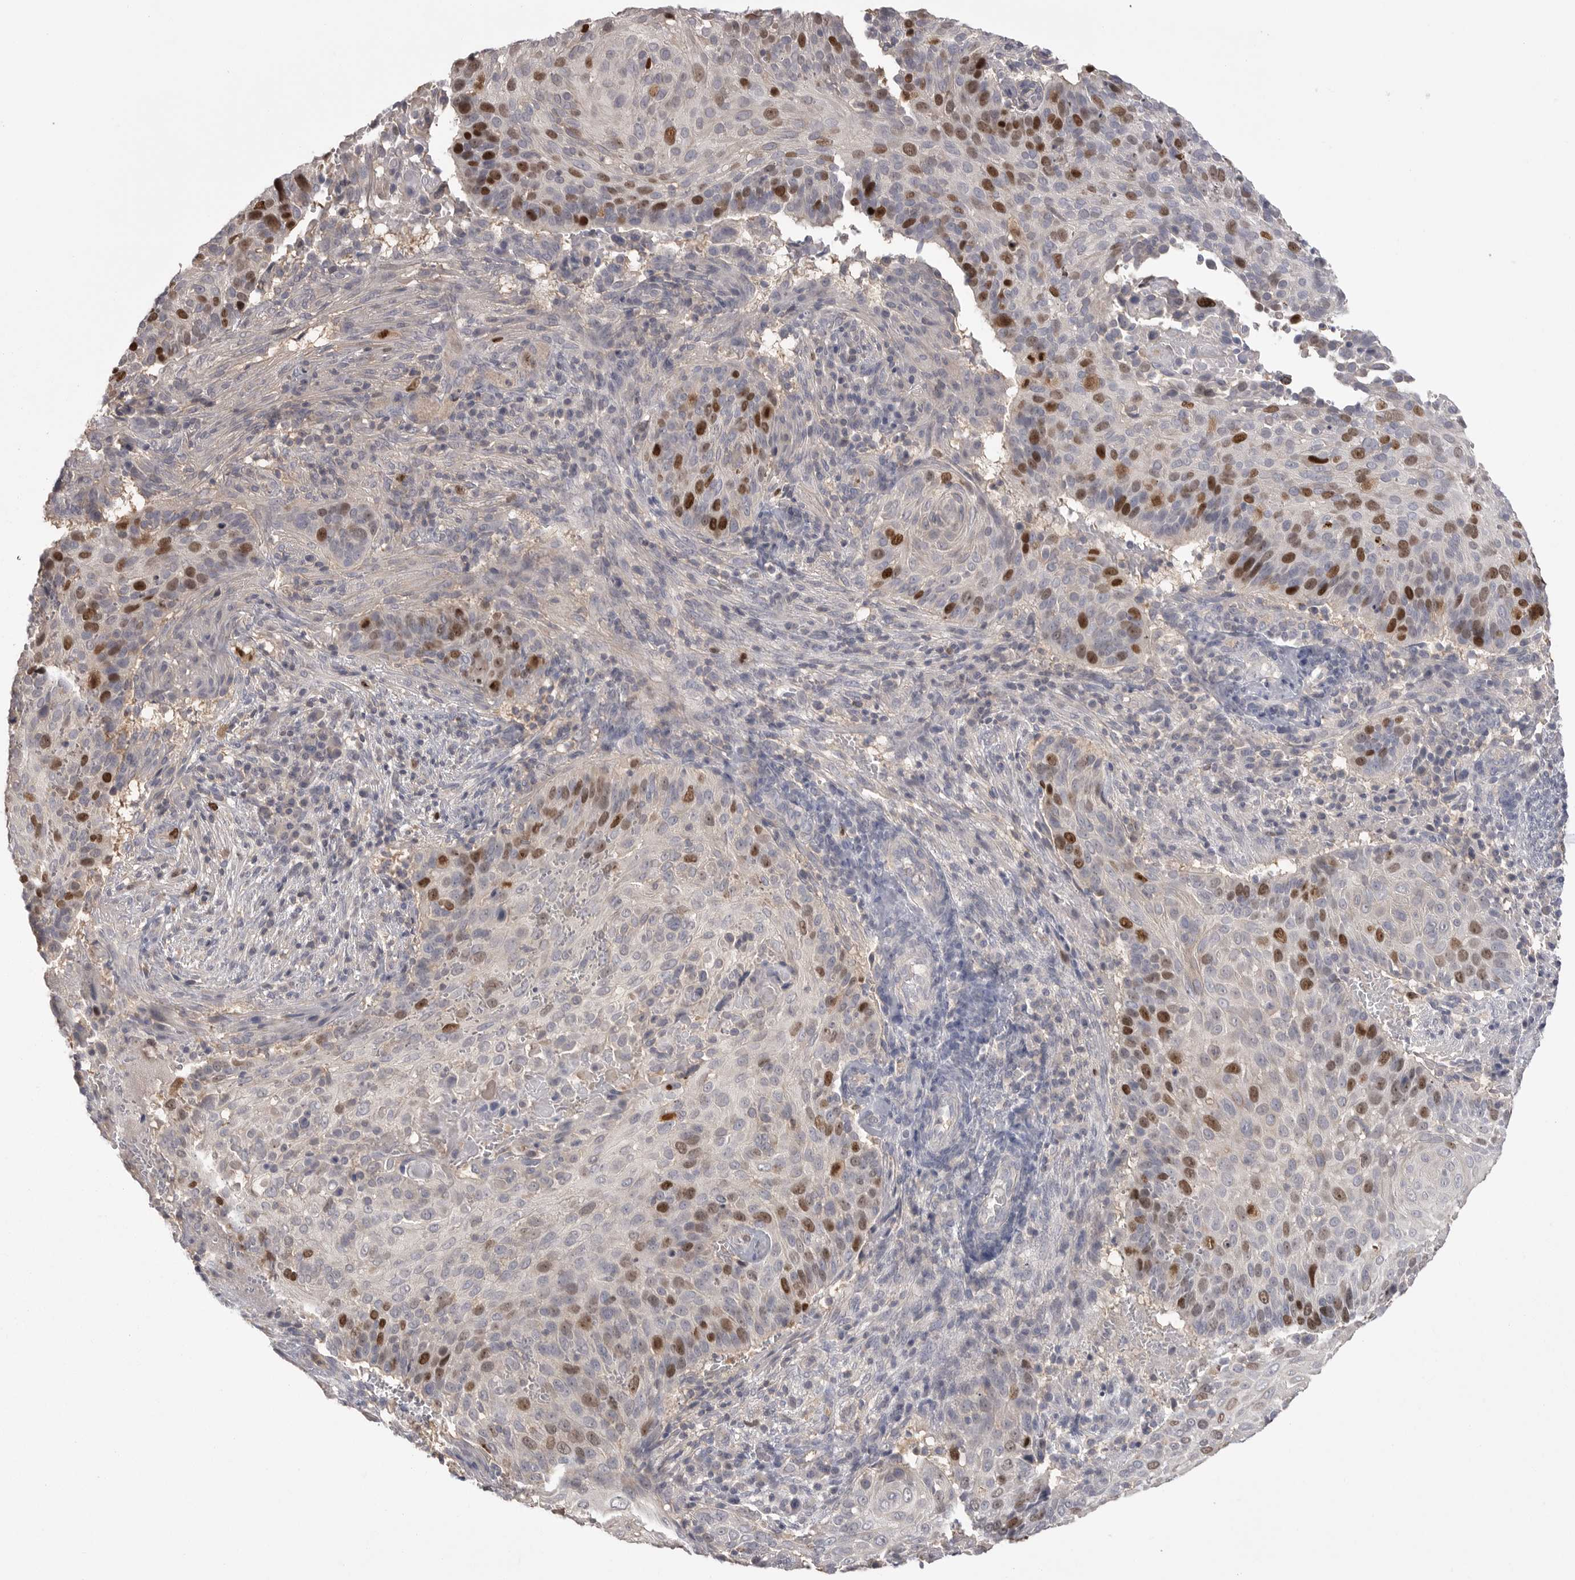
{"staining": {"intensity": "strong", "quantity": "<25%", "location": "nuclear"}, "tissue": "cervical cancer", "cell_type": "Tumor cells", "image_type": "cancer", "snomed": [{"axis": "morphology", "description": "Squamous cell carcinoma, NOS"}, {"axis": "topography", "description": "Cervix"}], "caption": "Protein staining of cervical cancer (squamous cell carcinoma) tissue reveals strong nuclear staining in about <25% of tumor cells. The staining is performed using DAB (3,3'-diaminobenzidine) brown chromogen to label protein expression. The nuclei are counter-stained blue using hematoxylin.", "gene": "TOP2A", "patient": {"sex": "female", "age": 74}}